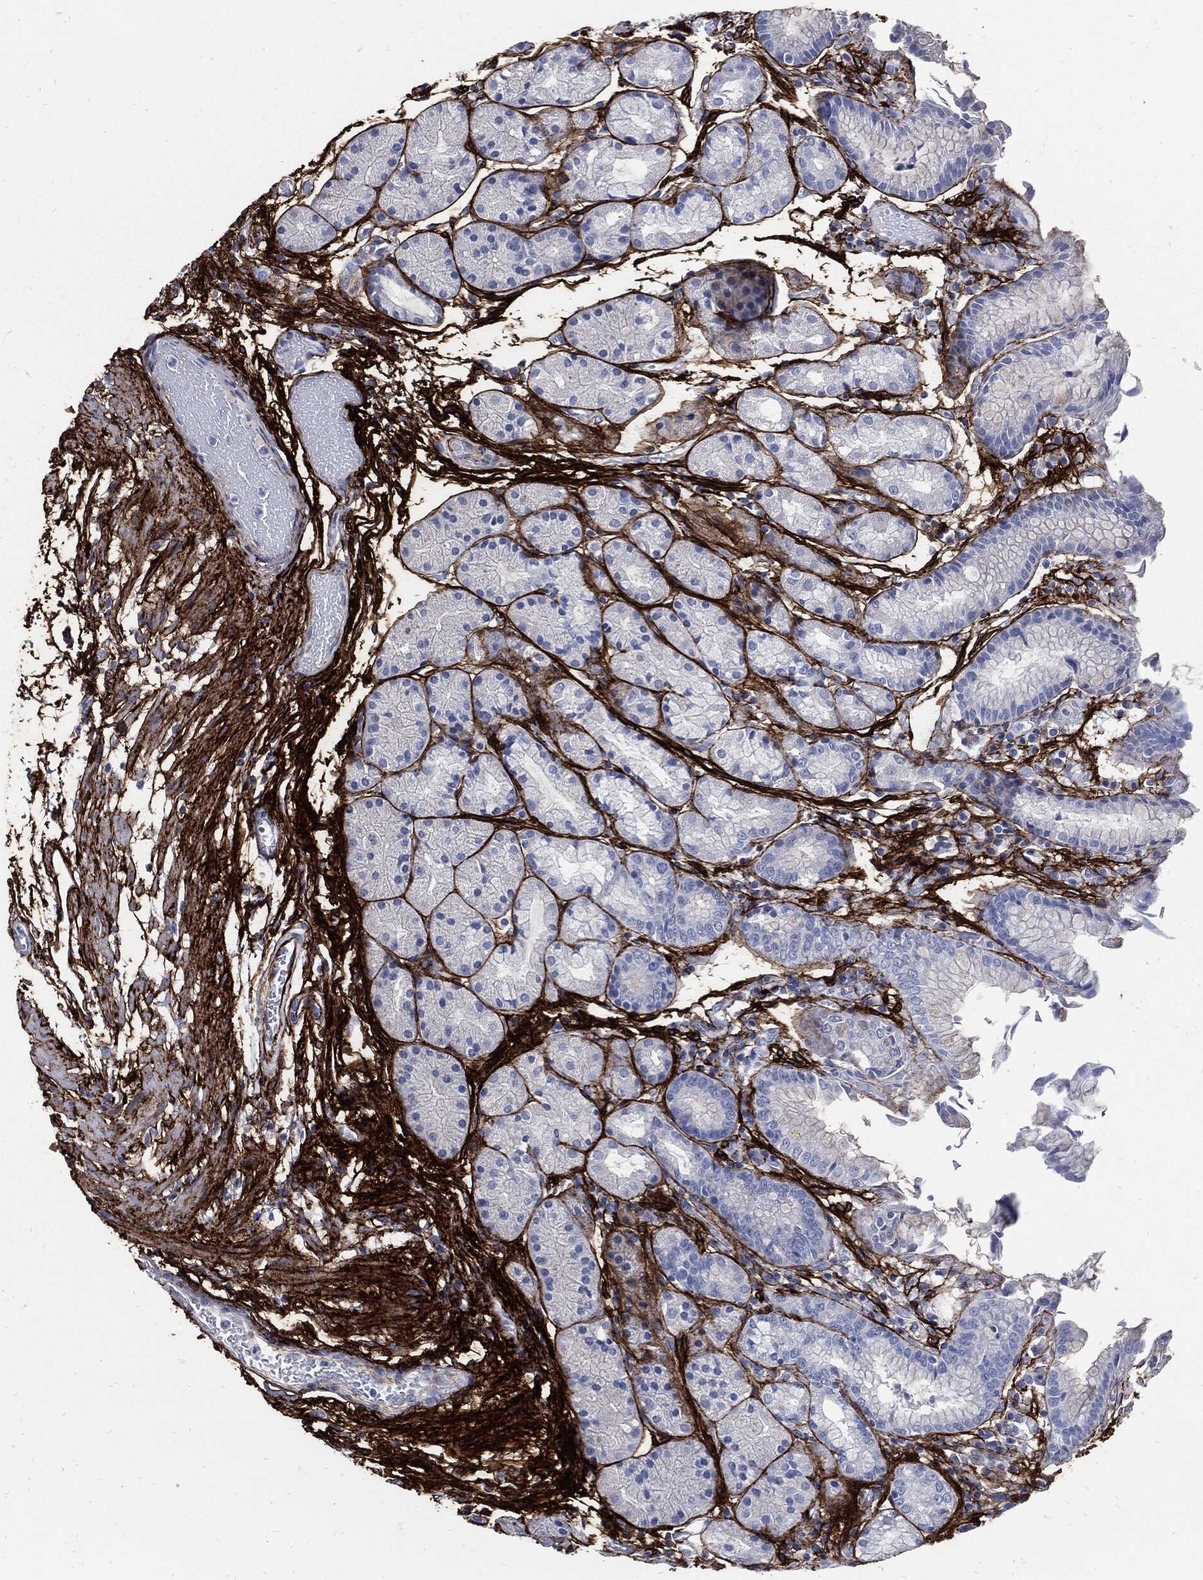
{"staining": {"intensity": "negative", "quantity": "none", "location": "none"}, "tissue": "stomach", "cell_type": "Glandular cells", "image_type": "normal", "snomed": [{"axis": "morphology", "description": "Normal tissue, NOS"}, {"axis": "topography", "description": "Stomach, upper"}], "caption": "Immunohistochemical staining of normal human stomach shows no significant staining in glandular cells. (Stains: DAB IHC with hematoxylin counter stain, Microscopy: brightfield microscopy at high magnification).", "gene": "FBN1", "patient": {"sex": "male", "age": 72}}